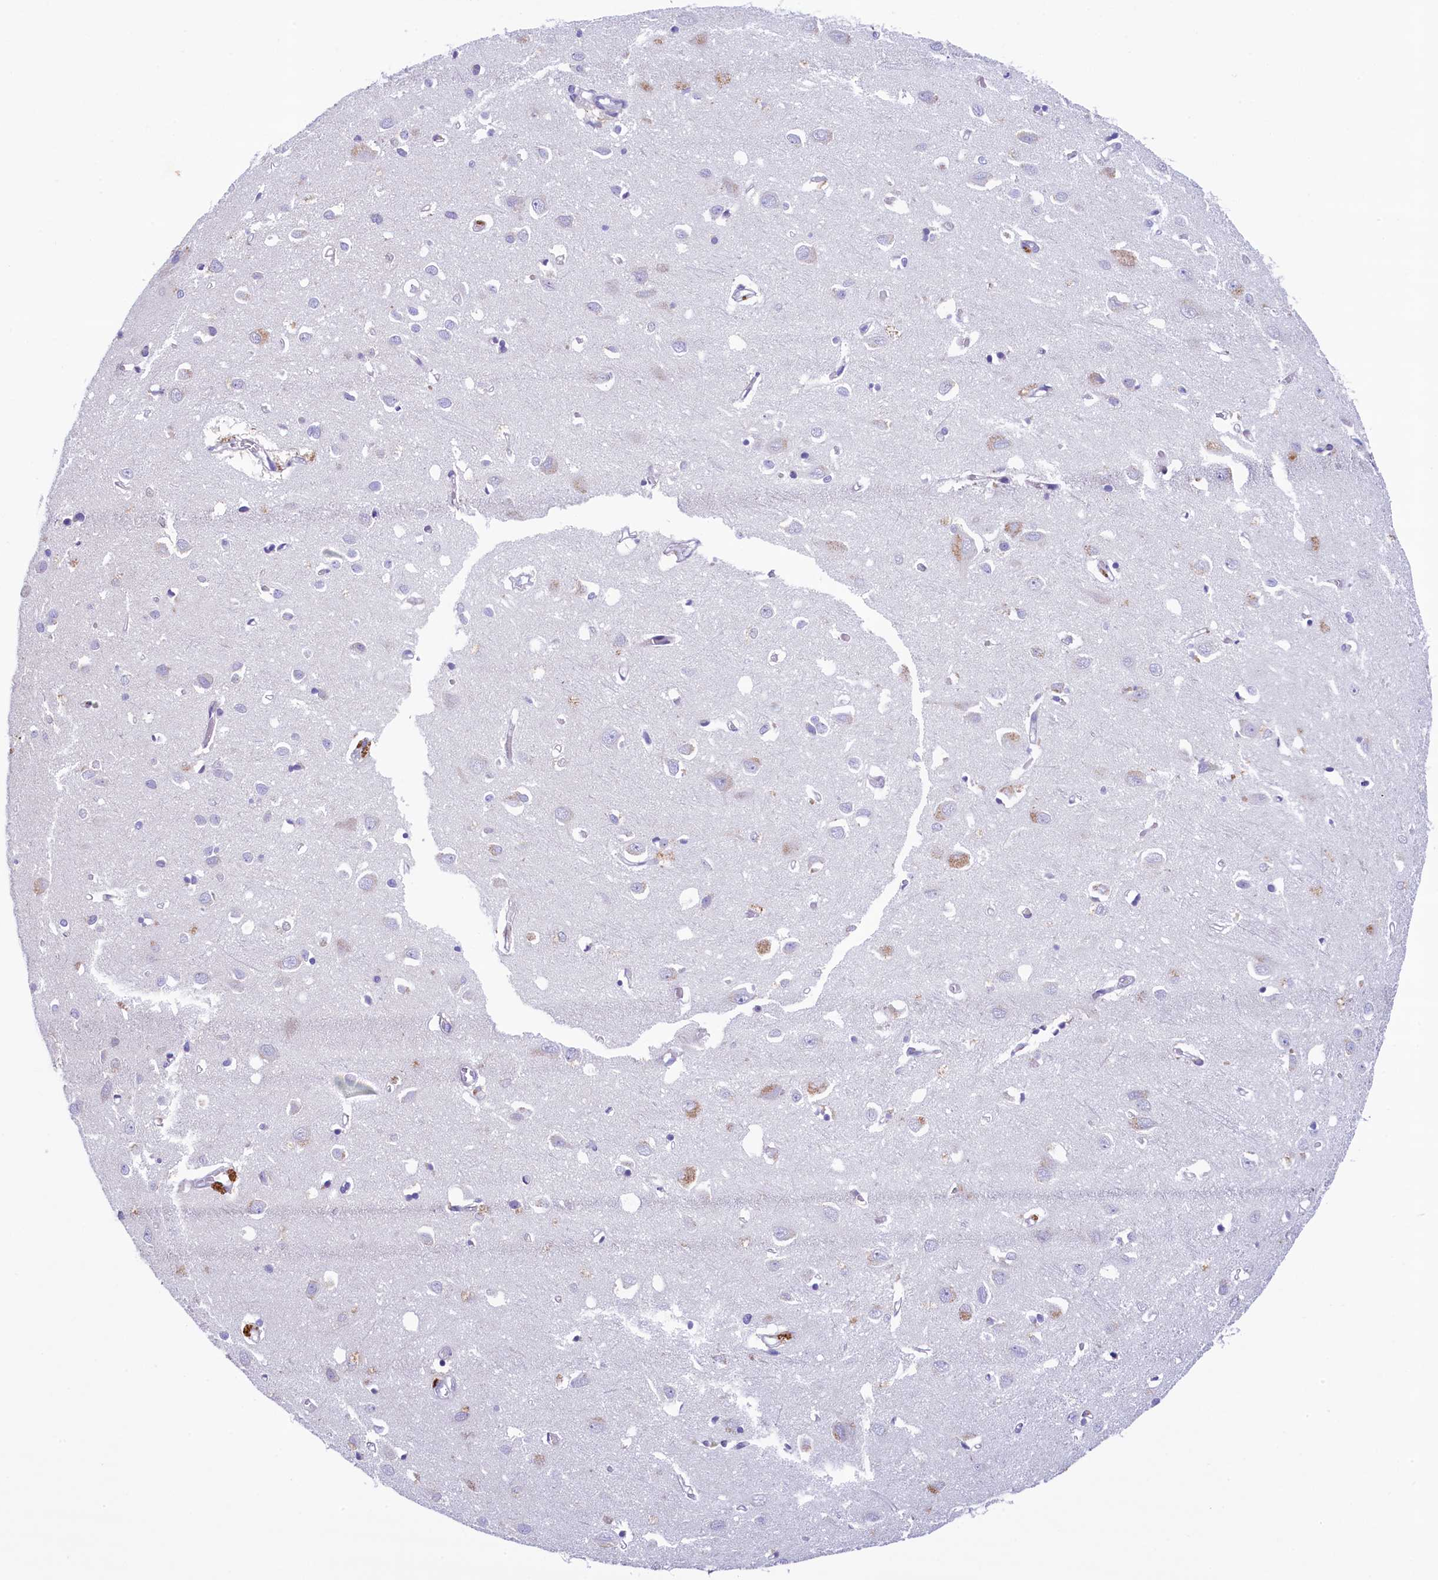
{"staining": {"intensity": "negative", "quantity": "none", "location": "none"}, "tissue": "cerebral cortex", "cell_type": "Endothelial cells", "image_type": "normal", "snomed": [{"axis": "morphology", "description": "Normal tissue, NOS"}, {"axis": "topography", "description": "Cerebral cortex"}], "caption": "Cerebral cortex stained for a protein using immunohistochemistry reveals no expression endothelial cells.", "gene": "KRBOX5", "patient": {"sex": "female", "age": 64}}